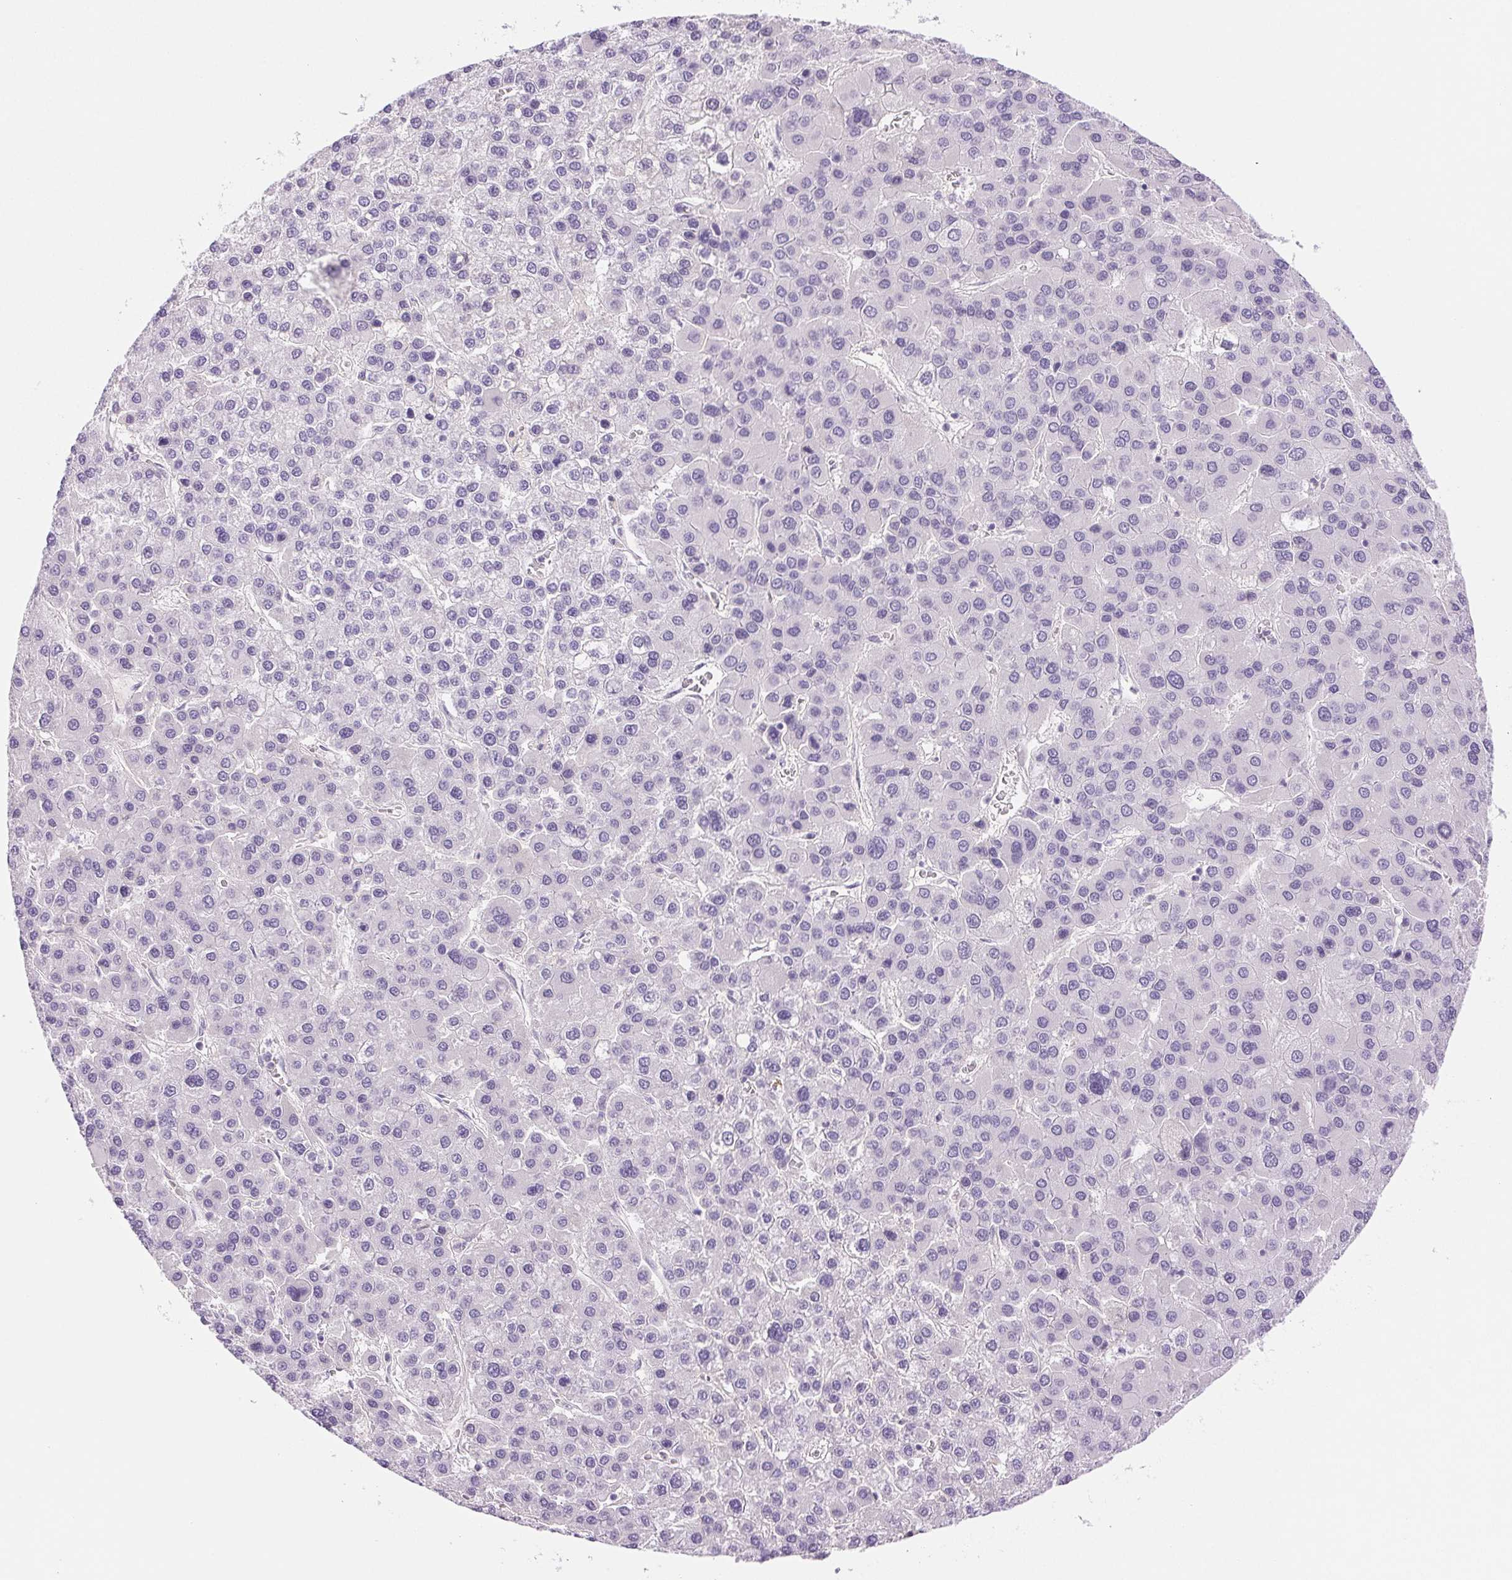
{"staining": {"intensity": "negative", "quantity": "none", "location": "none"}, "tissue": "liver cancer", "cell_type": "Tumor cells", "image_type": "cancer", "snomed": [{"axis": "morphology", "description": "Carcinoma, Hepatocellular, NOS"}, {"axis": "topography", "description": "Liver"}], "caption": "A high-resolution micrograph shows immunohistochemistry staining of liver cancer, which reveals no significant positivity in tumor cells.", "gene": "IFIT1B", "patient": {"sex": "female", "age": 41}}